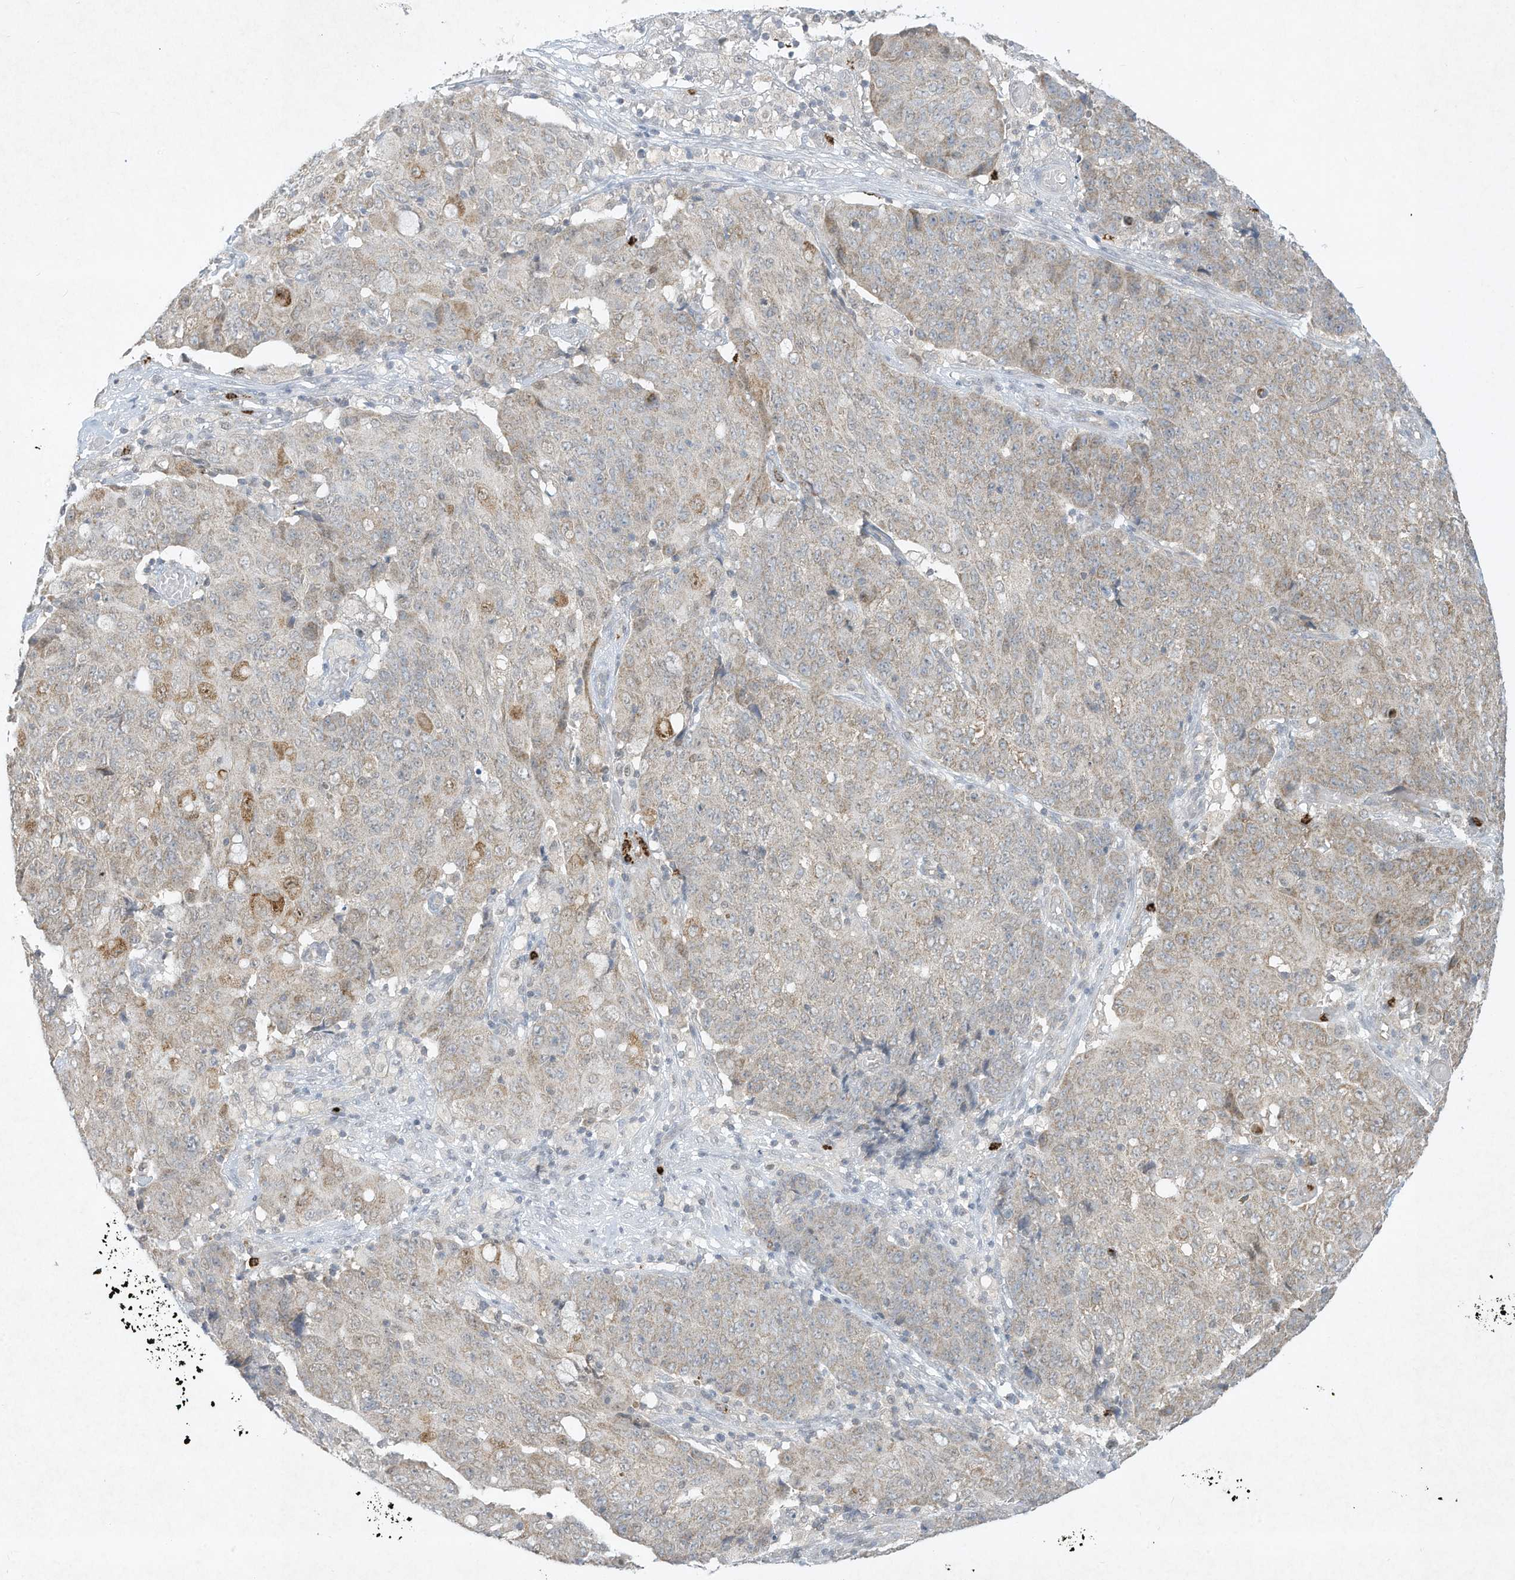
{"staining": {"intensity": "weak", "quantity": "<25%", "location": "cytoplasmic/membranous"}, "tissue": "ovarian cancer", "cell_type": "Tumor cells", "image_type": "cancer", "snomed": [{"axis": "morphology", "description": "Carcinoma, endometroid"}, {"axis": "topography", "description": "Ovary"}], "caption": "Immunohistochemical staining of human ovarian cancer (endometroid carcinoma) shows no significant staining in tumor cells. (Brightfield microscopy of DAB immunohistochemistry at high magnification).", "gene": "CHRNA4", "patient": {"sex": "female", "age": 42}}